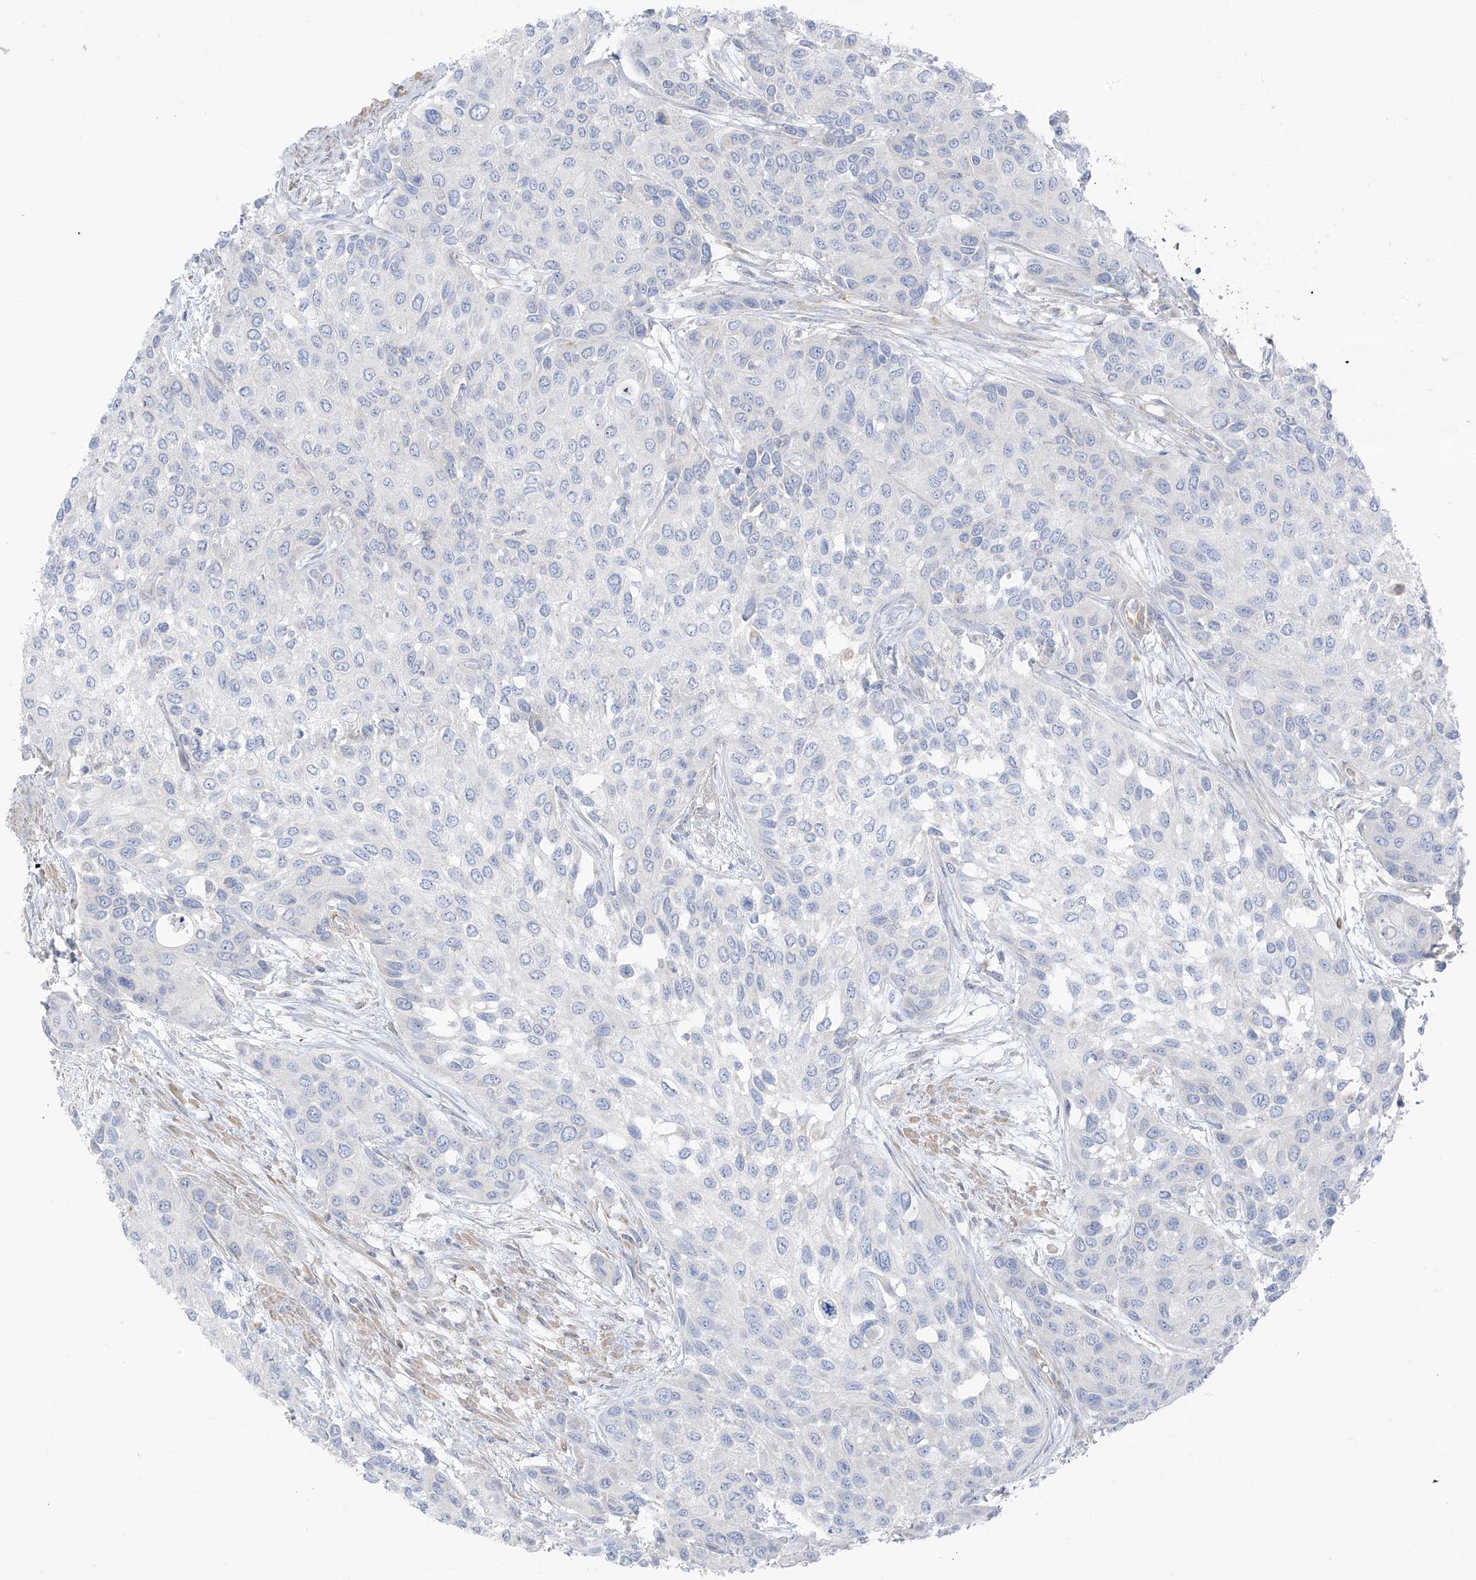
{"staining": {"intensity": "negative", "quantity": "none", "location": "none"}, "tissue": "urothelial cancer", "cell_type": "Tumor cells", "image_type": "cancer", "snomed": [{"axis": "morphology", "description": "Normal tissue, NOS"}, {"axis": "morphology", "description": "Urothelial carcinoma, High grade"}, {"axis": "topography", "description": "Vascular tissue"}, {"axis": "topography", "description": "Urinary bladder"}], "caption": "Immunohistochemistry of human urothelial carcinoma (high-grade) shows no staining in tumor cells.", "gene": "TAL2", "patient": {"sex": "female", "age": 56}}